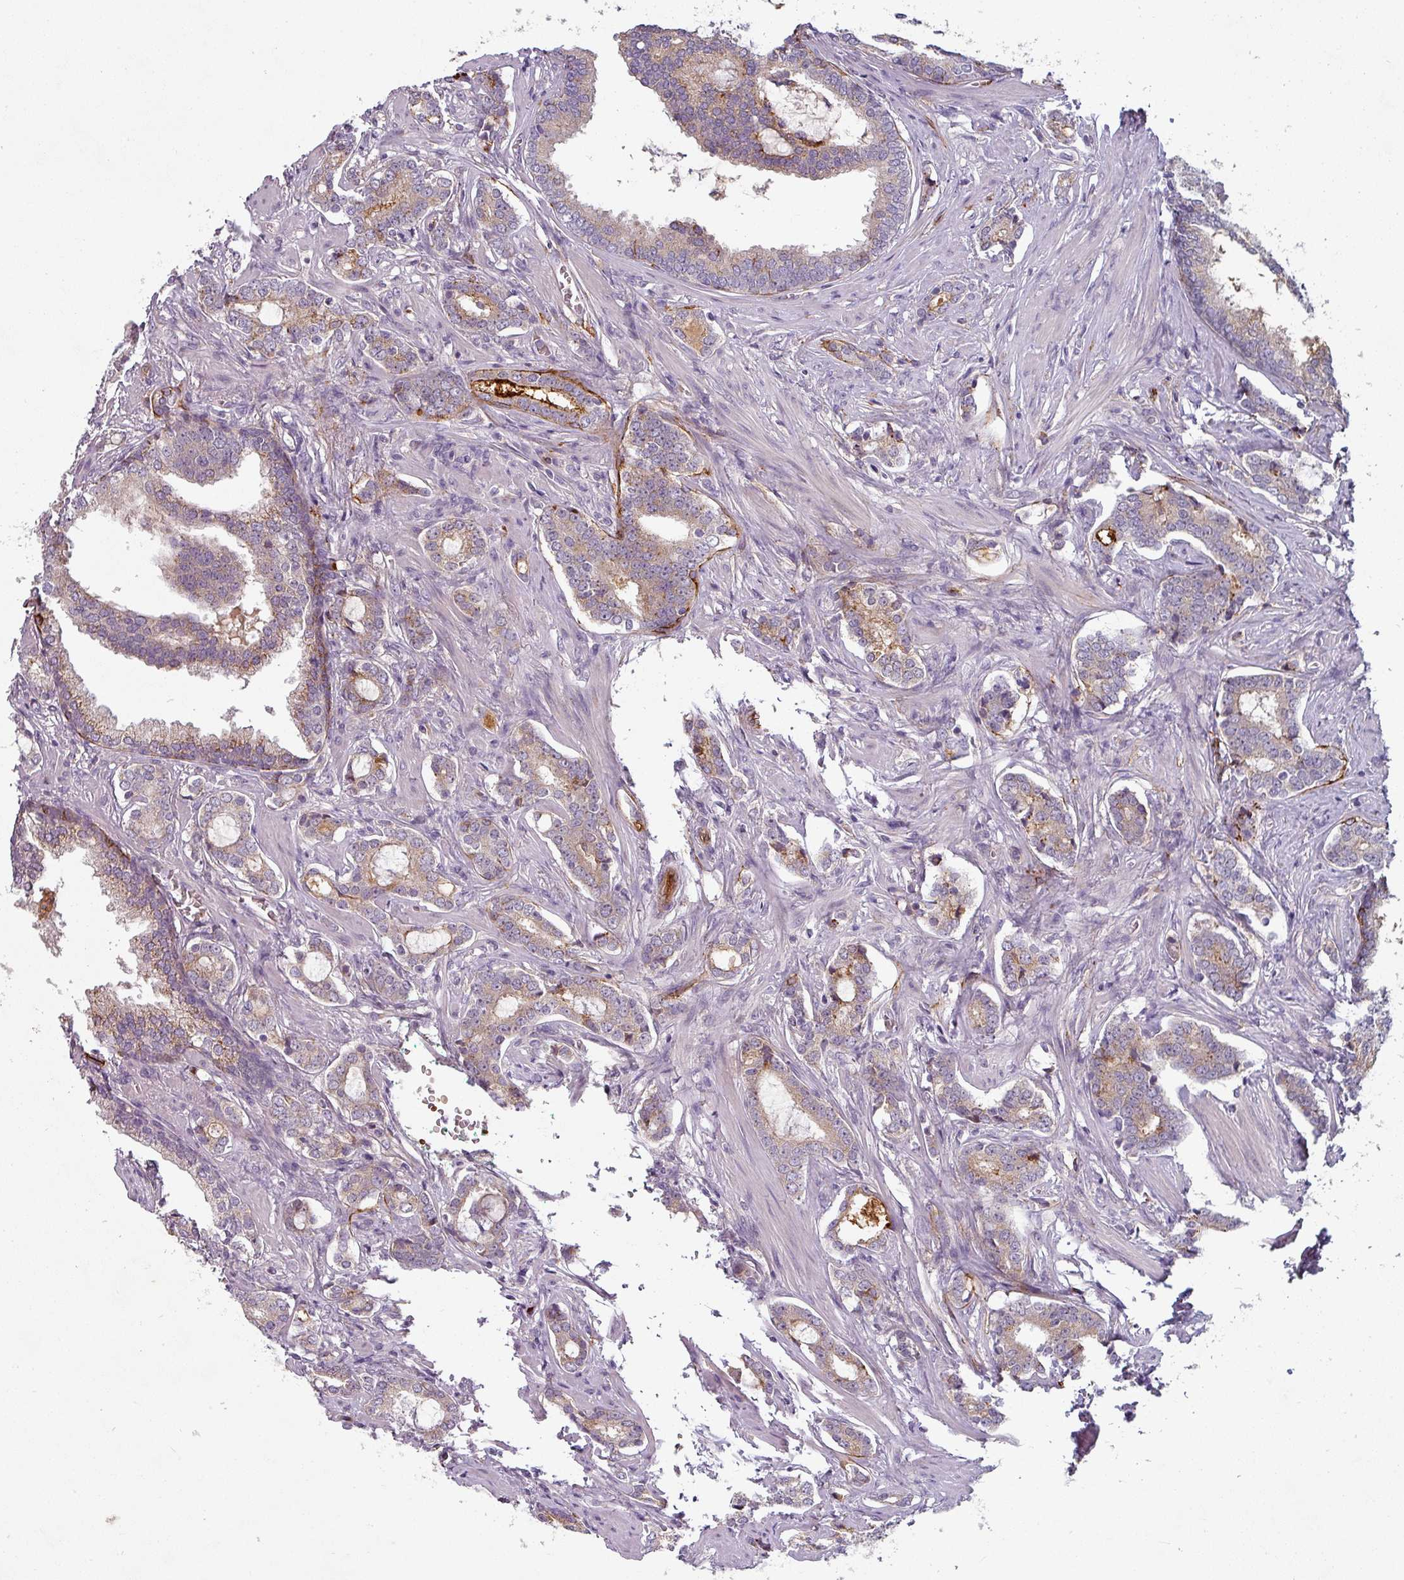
{"staining": {"intensity": "weak", "quantity": ">75%", "location": "cytoplasmic/membranous"}, "tissue": "prostate cancer", "cell_type": "Tumor cells", "image_type": "cancer", "snomed": [{"axis": "morphology", "description": "Adenocarcinoma, High grade"}, {"axis": "topography", "description": "Prostate"}], "caption": "Adenocarcinoma (high-grade) (prostate) stained with a brown dye displays weak cytoplasmic/membranous positive staining in approximately >75% of tumor cells.", "gene": "PRODH2", "patient": {"sex": "male", "age": 63}}